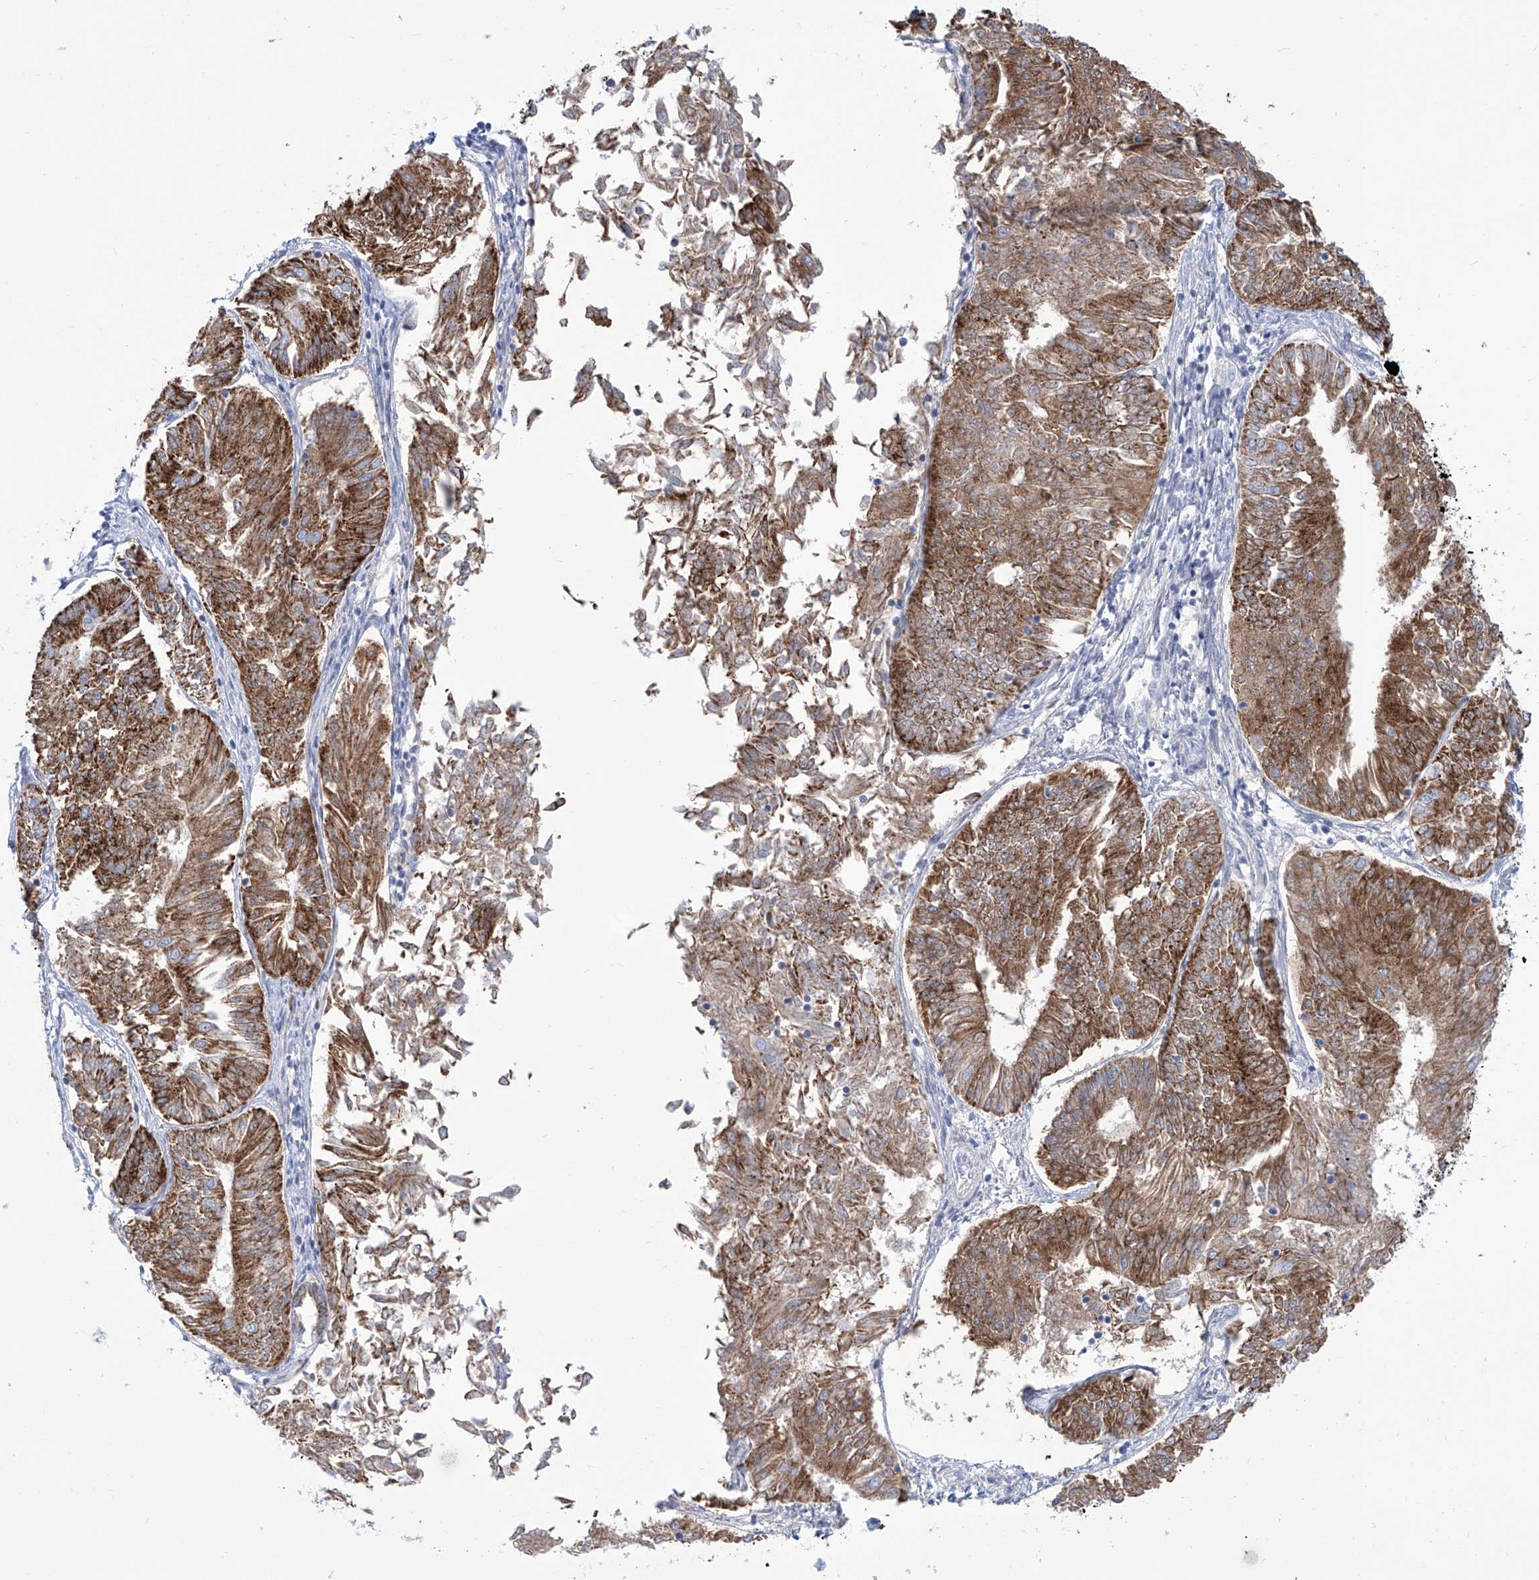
{"staining": {"intensity": "strong", "quantity": ">75%", "location": "cytoplasmic/membranous"}, "tissue": "endometrial cancer", "cell_type": "Tumor cells", "image_type": "cancer", "snomed": [{"axis": "morphology", "description": "Adenocarcinoma, NOS"}, {"axis": "topography", "description": "Endometrium"}], "caption": "Adenocarcinoma (endometrial) was stained to show a protein in brown. There is high levels of strong cytoplasmic/membranous expression in about >75% of tumor cells. The staining is performed using DAB brown chromogen to label protein expression. The nuclei are counter-stained blue using hematoxylin.", "gene": "ALDH6A1", "patient": {"sex": "female", "age": 58}}